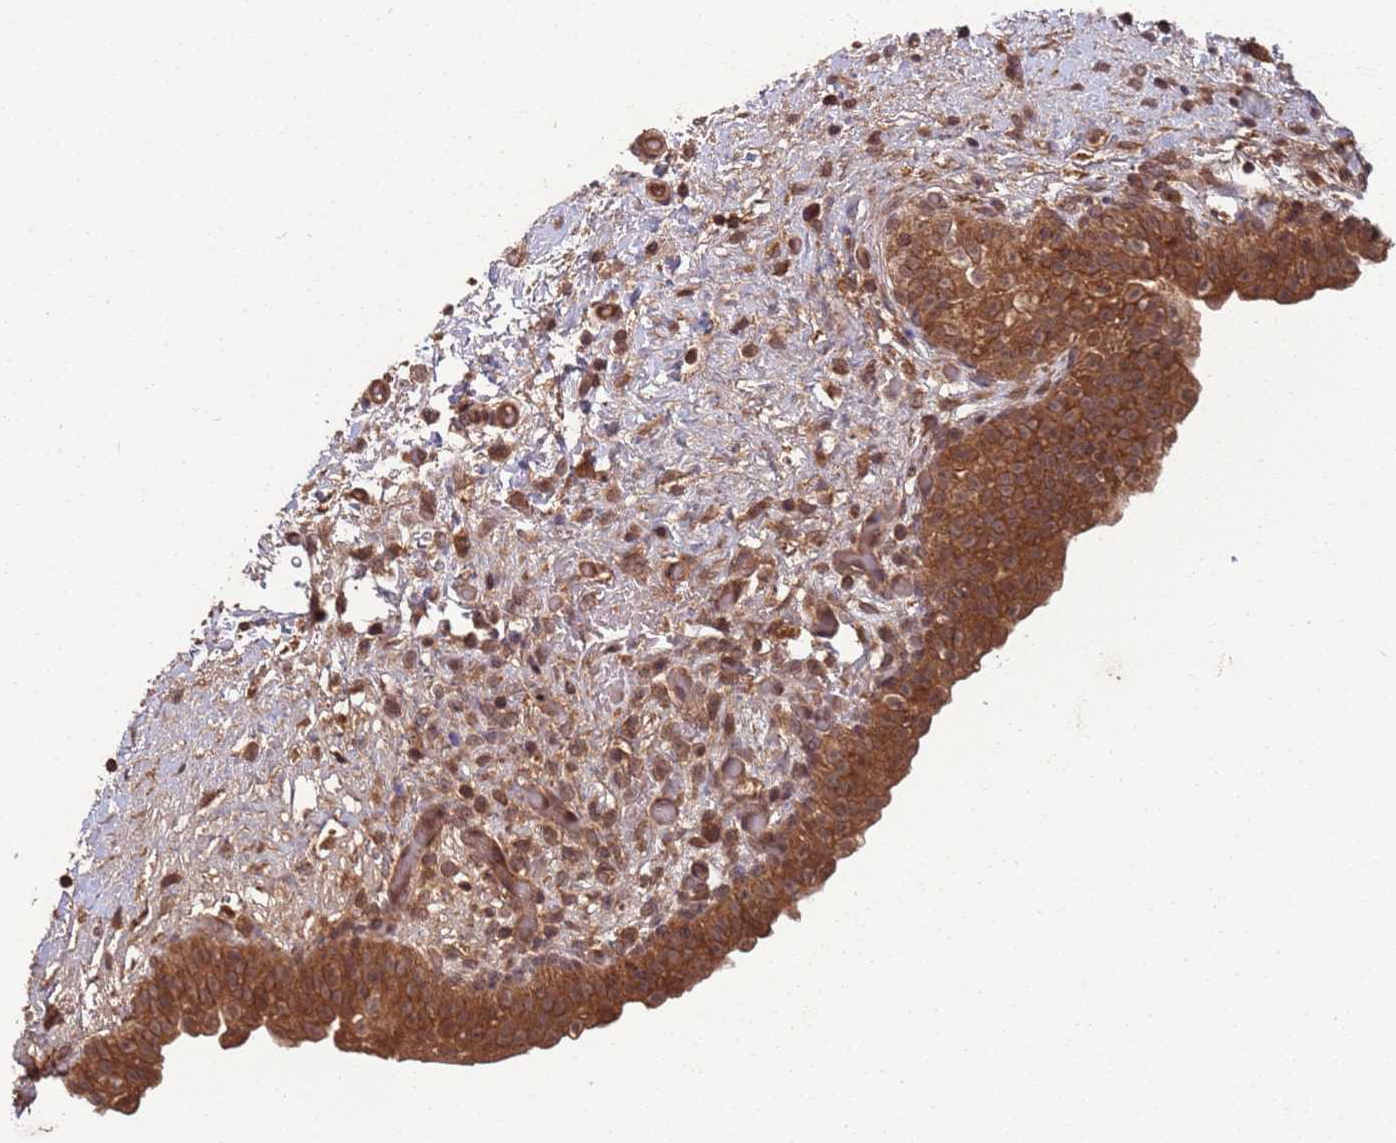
{"staining": {"intensity": "strong", "quantity": ">75%", "location": "cytoplasmic/membranous"}, "tissue": "urinary bladder", "cell_type": "Urothelial cells", "image_type": "normal", "snomed": [{"axis": "morphology", "description": "Normal tissue, NOS"}, {"axis": "topography", "description": "Urinary bladder"}], "caption": "Immunohistochemical staining of normal human urinary bladder demonstrates high levels of strong cytoplasmic/membranous staining in about >75% of urothelial cells.", "gene": "ERI1", "patient": {"sex": "male", "age": 69}}